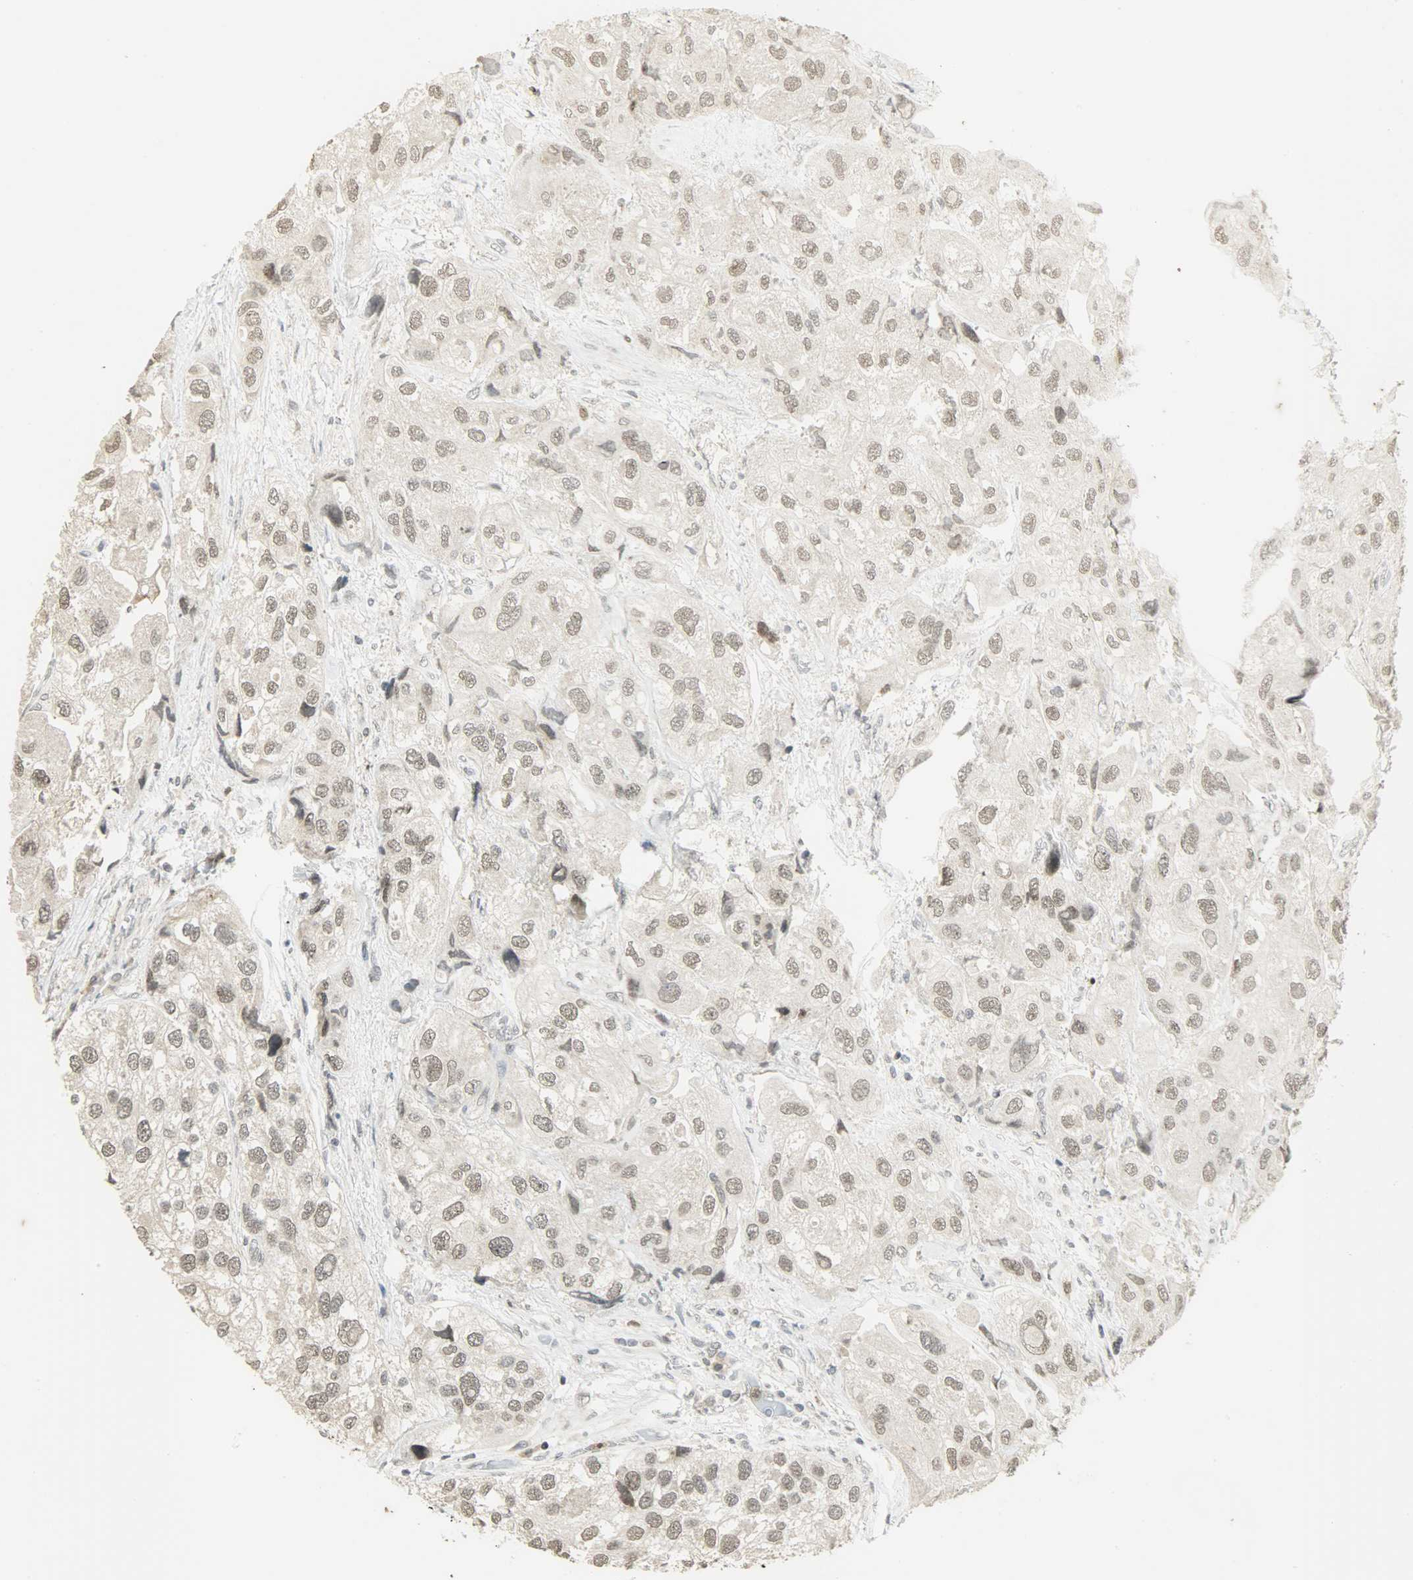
{"staining": {"intensity": "weak", "quantity": "25%-75%", "location": "nuclear"}, "tissue": "urothelial cancer", "cell_type": "Tumor cells", "image_type": "cancer", "snomed": [{"axis": "morphology", "description": "Urothelial carcinoma, High grade"}, {"axis": "topography", "description": "Urinary bladder"}], "caption": "High-power microscopy captured an immunohistochemistry (IHC) micrograph of high-grade urothelial carcinoma, revealing weak nuclear staining in approximately 25%-75% of tumor cells.", "gene": "SMARCA5", "patient": {"sex": "female", "age": 64}}